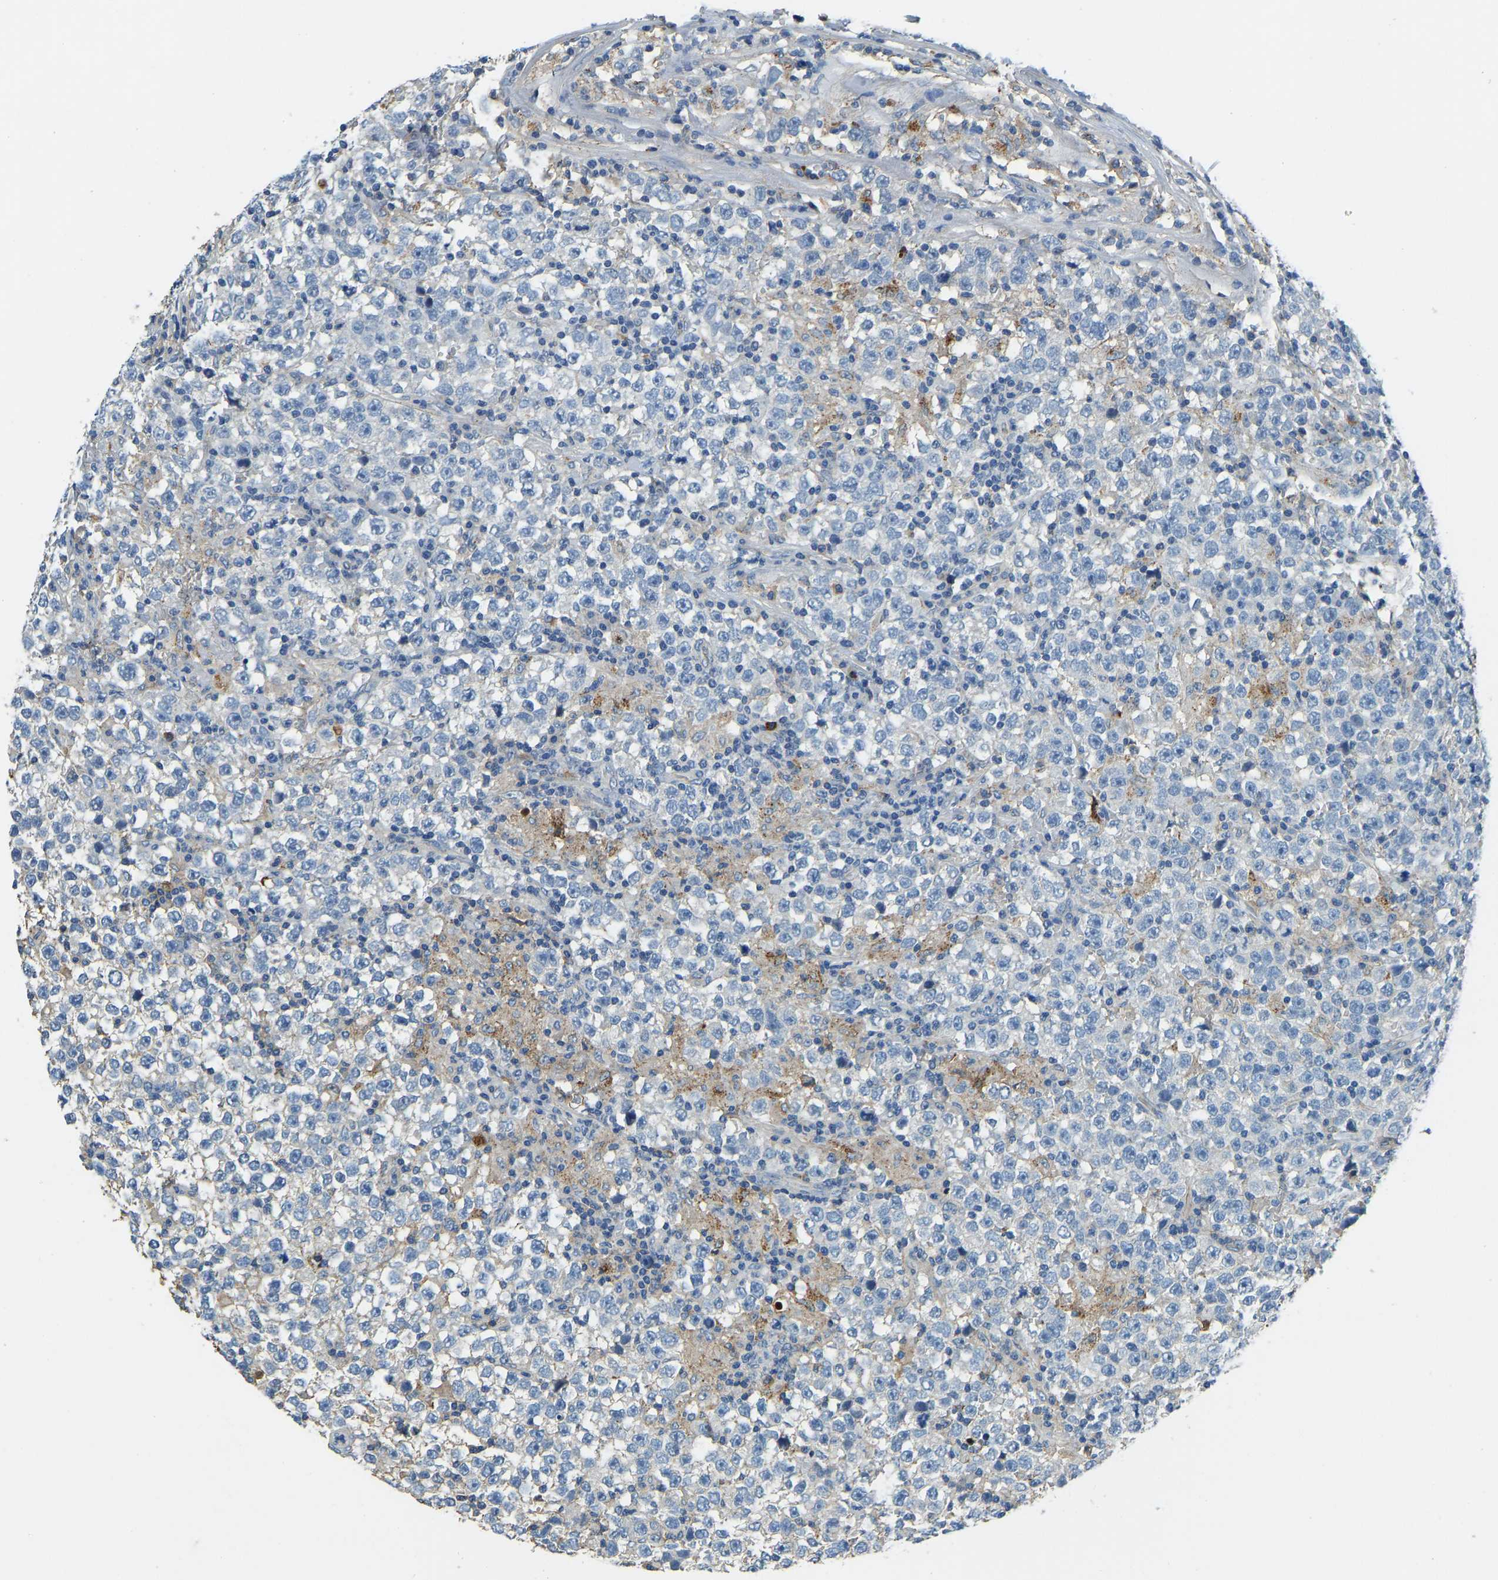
{"staining": {"intensity": "negative", "quantity": "none", "location": "none"}, "tissue": "testis cancer", "cell_type": "Tumor cells", "image_type": "cancer", "snomed": [{"axis": "morphology", "description": "Seminoma, NOS"}, {"axis": "topography", "description": "Testis"}], "caption": "Tumor cells show no significant protein expression in testis cancer (seminoma).", "gene": "THBS4", "patient": {"sex": "male", "age": 43}}